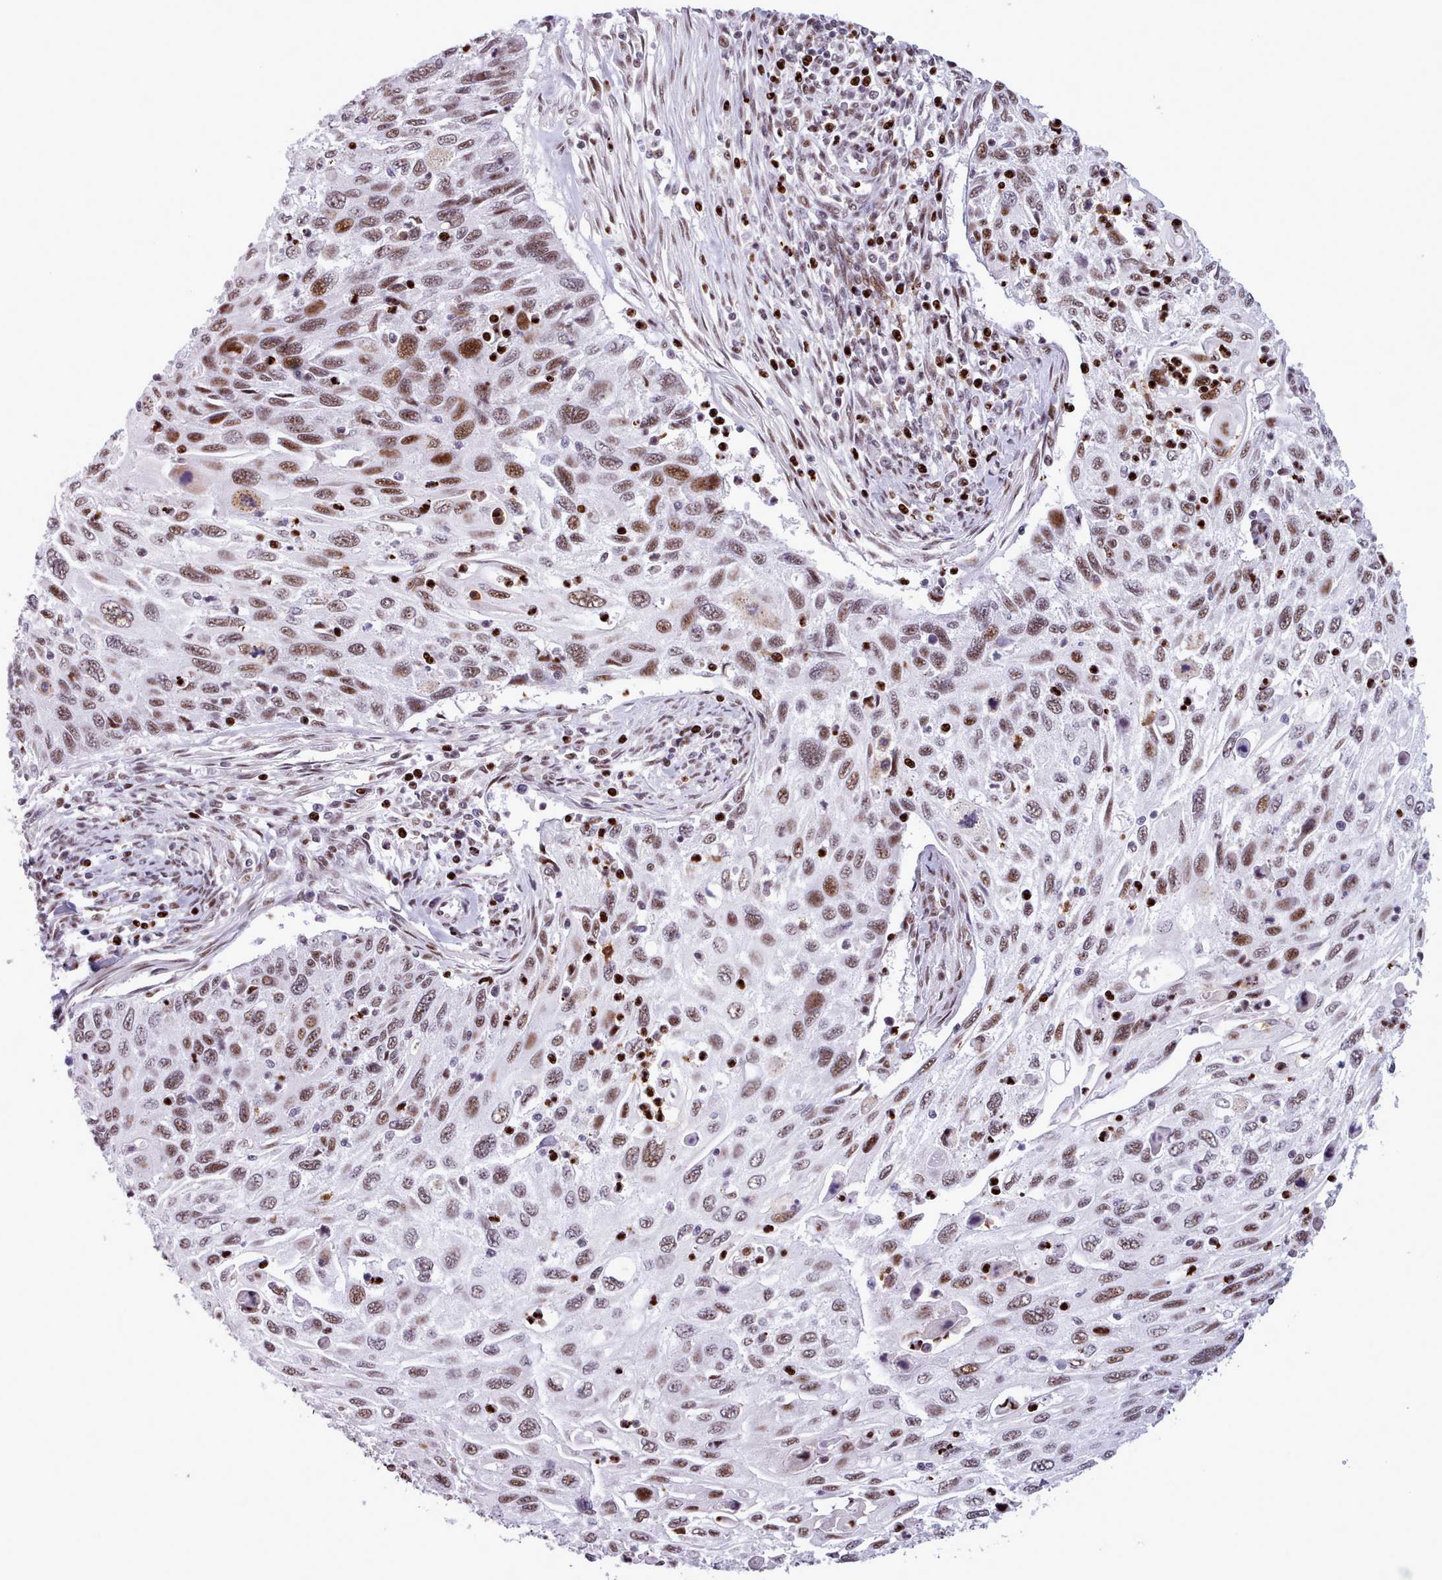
{"staining": {"intensity": "moderate", "quantity": ">75%", "location": "nuclear"}, "tissue": "cervical cancer", "cell_type": "Tumor cells", "image_type": "cancer", "snomed": [{"axis": "morphology", "description": "Squamous cell carcinoma, NOS"}, {"axis": "topography", "description": "Cervix"}], "caption": "Protein staining shows moderate nuclear positivity in about >75% of tumor cells in cervical cancer (squamous cell carcinoma).", "gene": "SRSF4", "patient": {"sex": "female", "age": 70}}